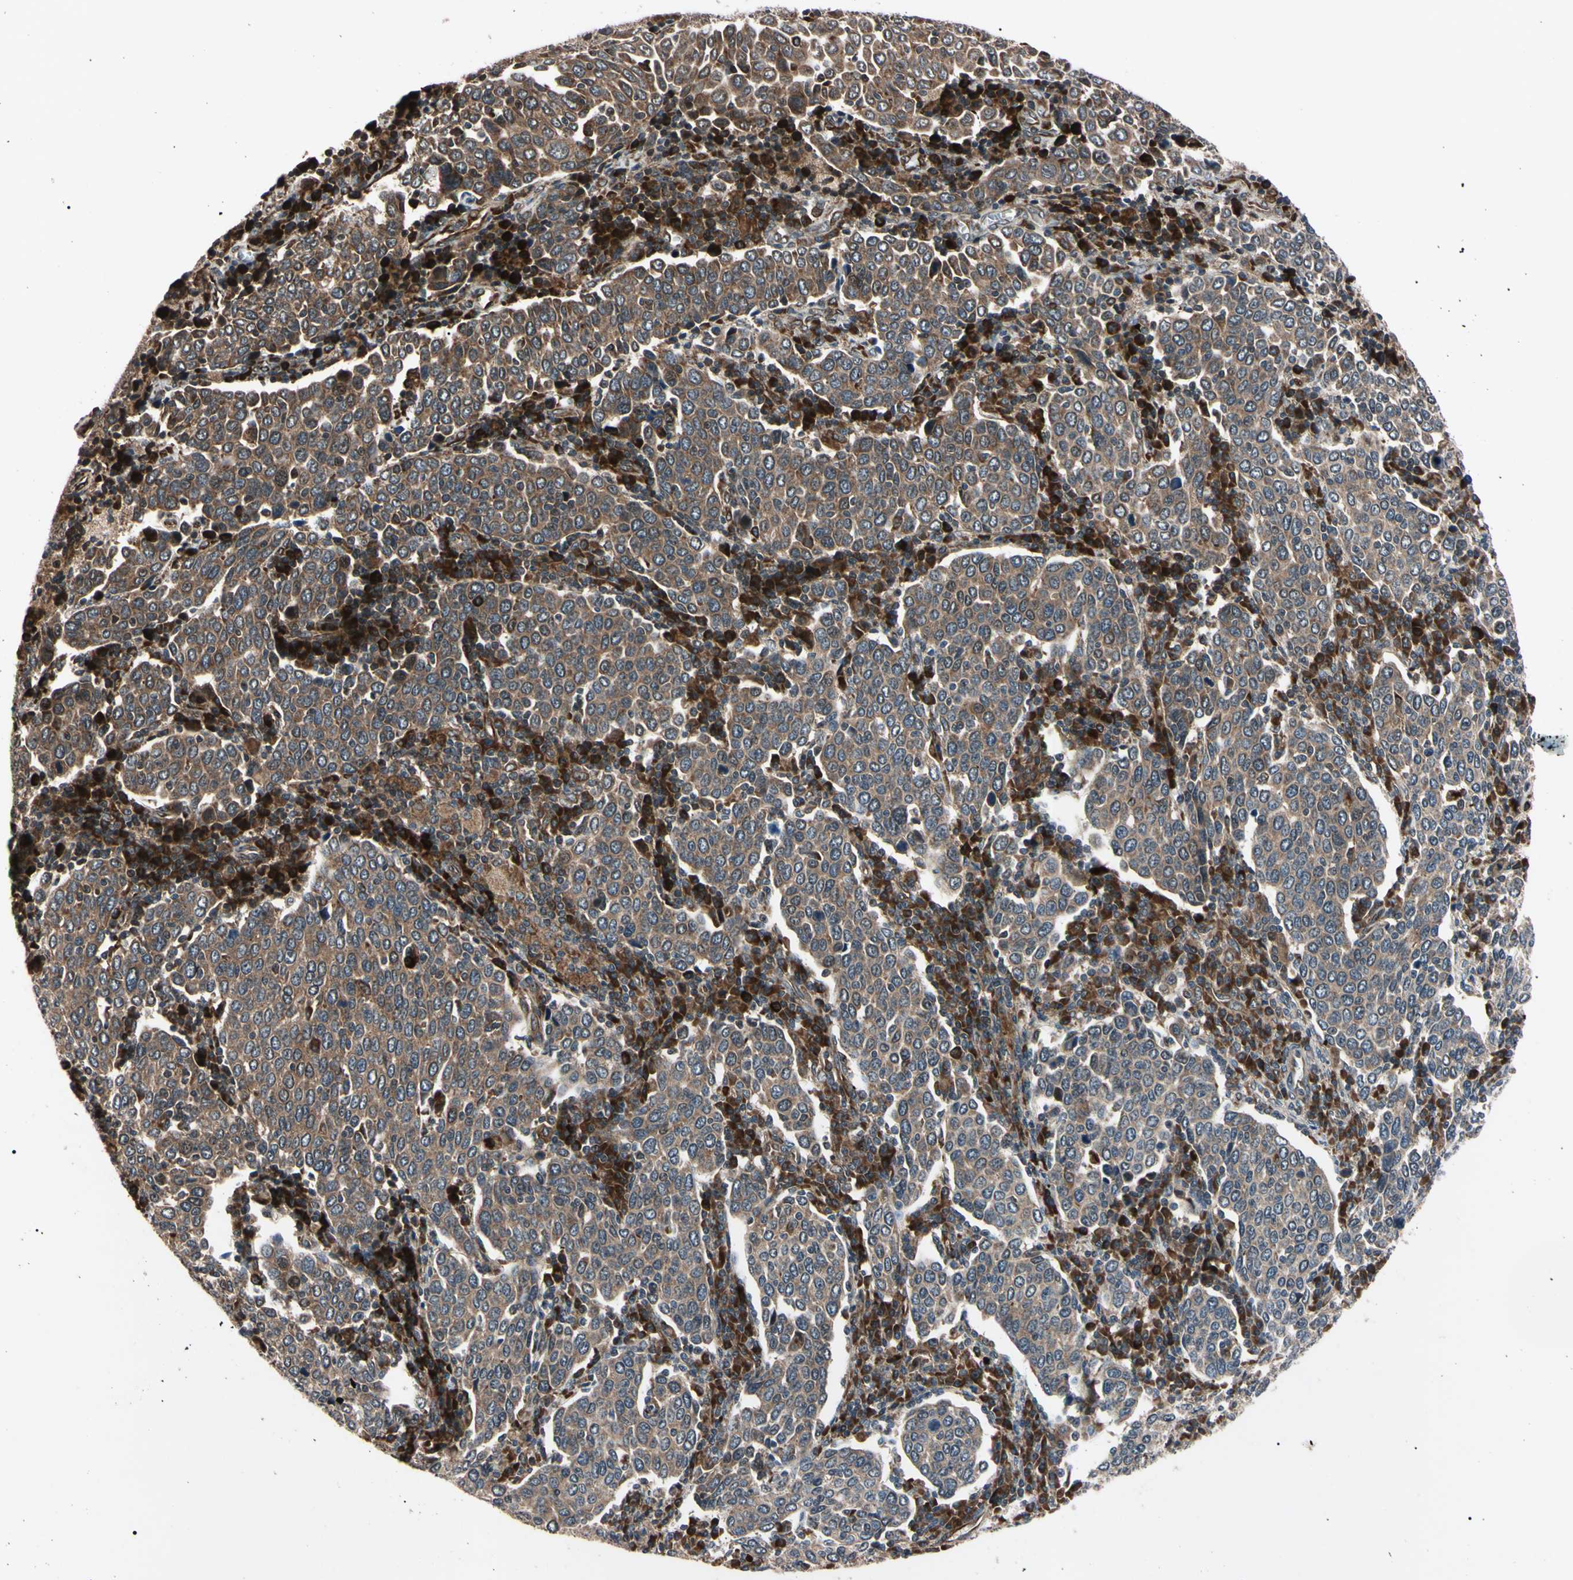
{"staining": {"intensity": "moderate", "quantity": ">75%", "location": "cytoplasmic/membranous"}, "tissue": "cervical cancer", "cell_type": "Tumor cells", "image_type": "cancer", "snomed": [{"axis": "morphology", "description": "Squamous cell carcinoma, NOS"}, {"axis": "topography", "description": "Cervix"}], "caption": "DAB immunohistochemical staining of human squamous cell carcinoma (cervical) shows moderate cytoplasmic/membranous protein staining in approximately >75% of tumor cells.", "gene": "GUCY1B1", "patient": {"sex": "female", "age": 40}}